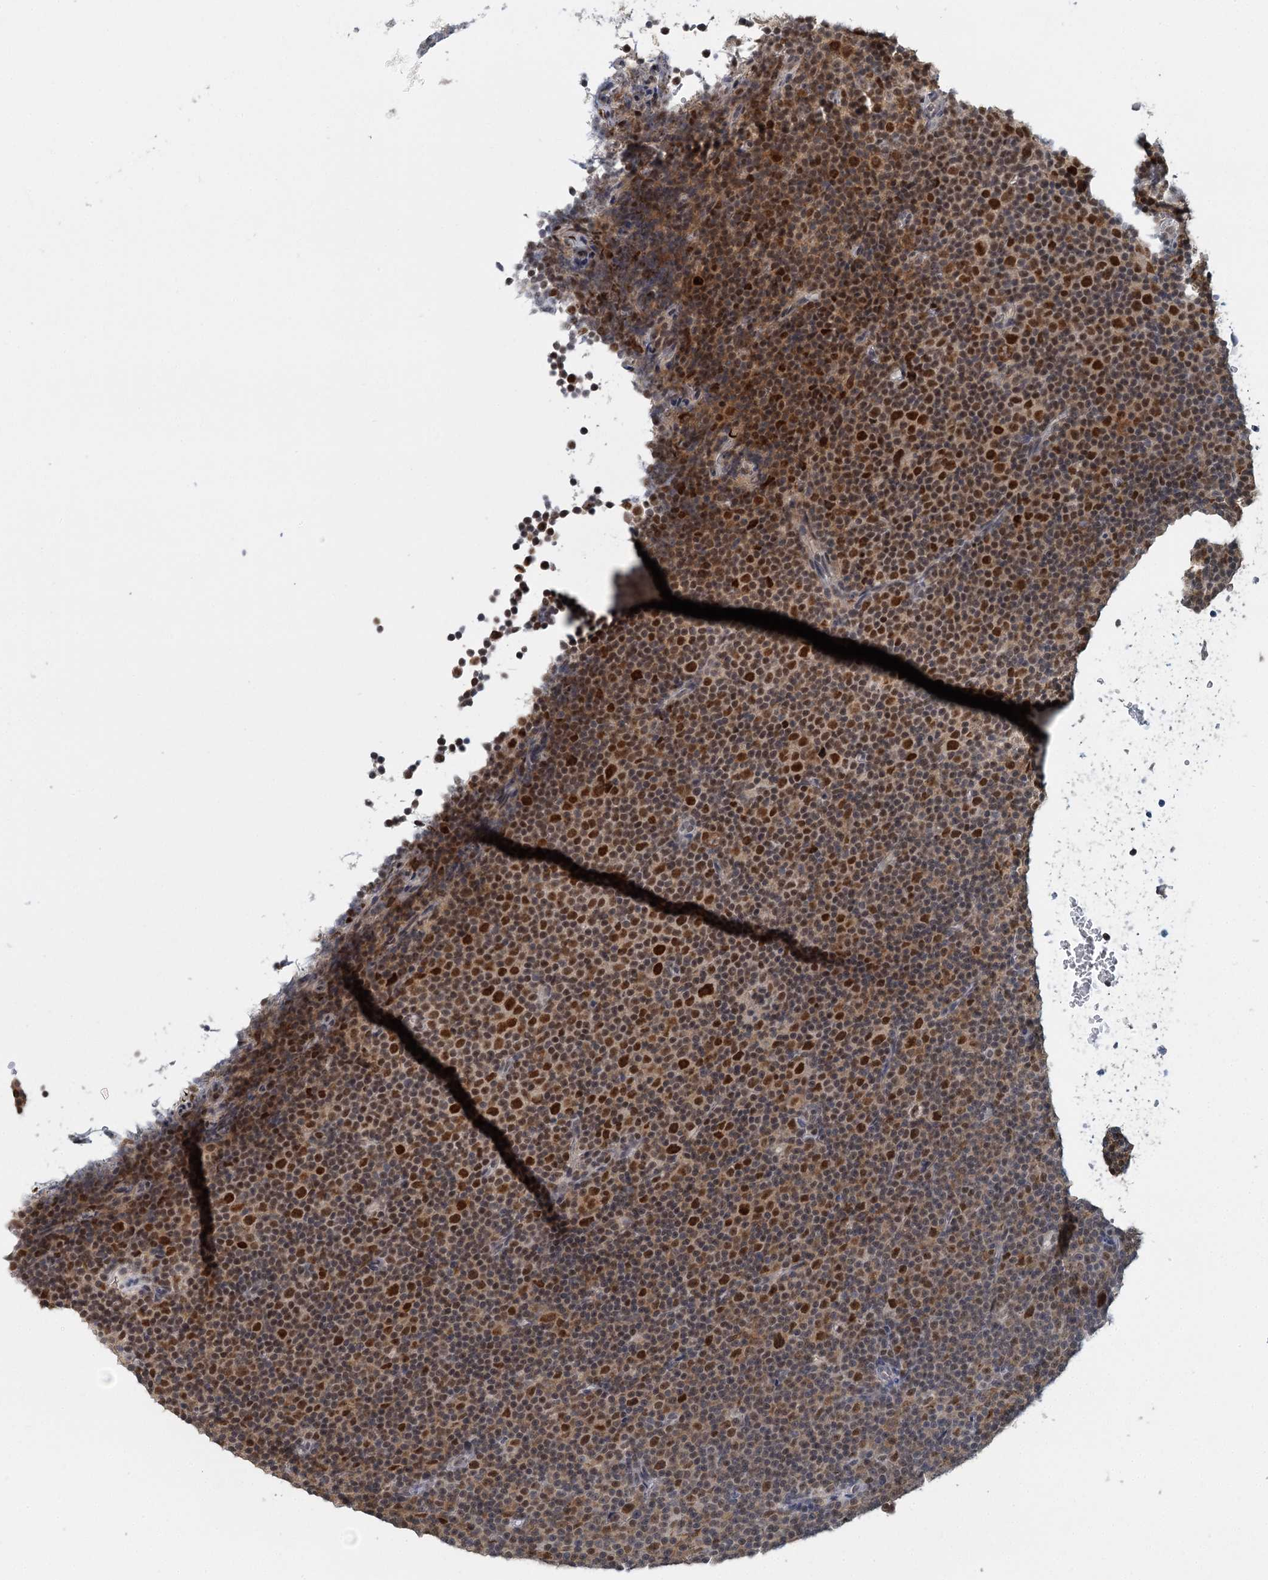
{"staining": {"intensity": "strong", "quantity": "25%-75%", "location": "nuclear"}, "tissue": "lymphoma", "cell_type": "Tumor cells", "image_type": "cancer", "snomed": [{"axis": "morphology", "description": "Malignant lymphoma, non-Hodgkin's type, Low grade"}, {"axis": "topography", "description": "Lymph node"}], "caption": "The histopathology image demonstrates immunohistochemical staining of lymphoma. There is strong nuclear positivity is present in approximately 25%-75% of tumor cells.", "gene": "GPATCH11", "patient": {"sex": "female", "age": 67}}